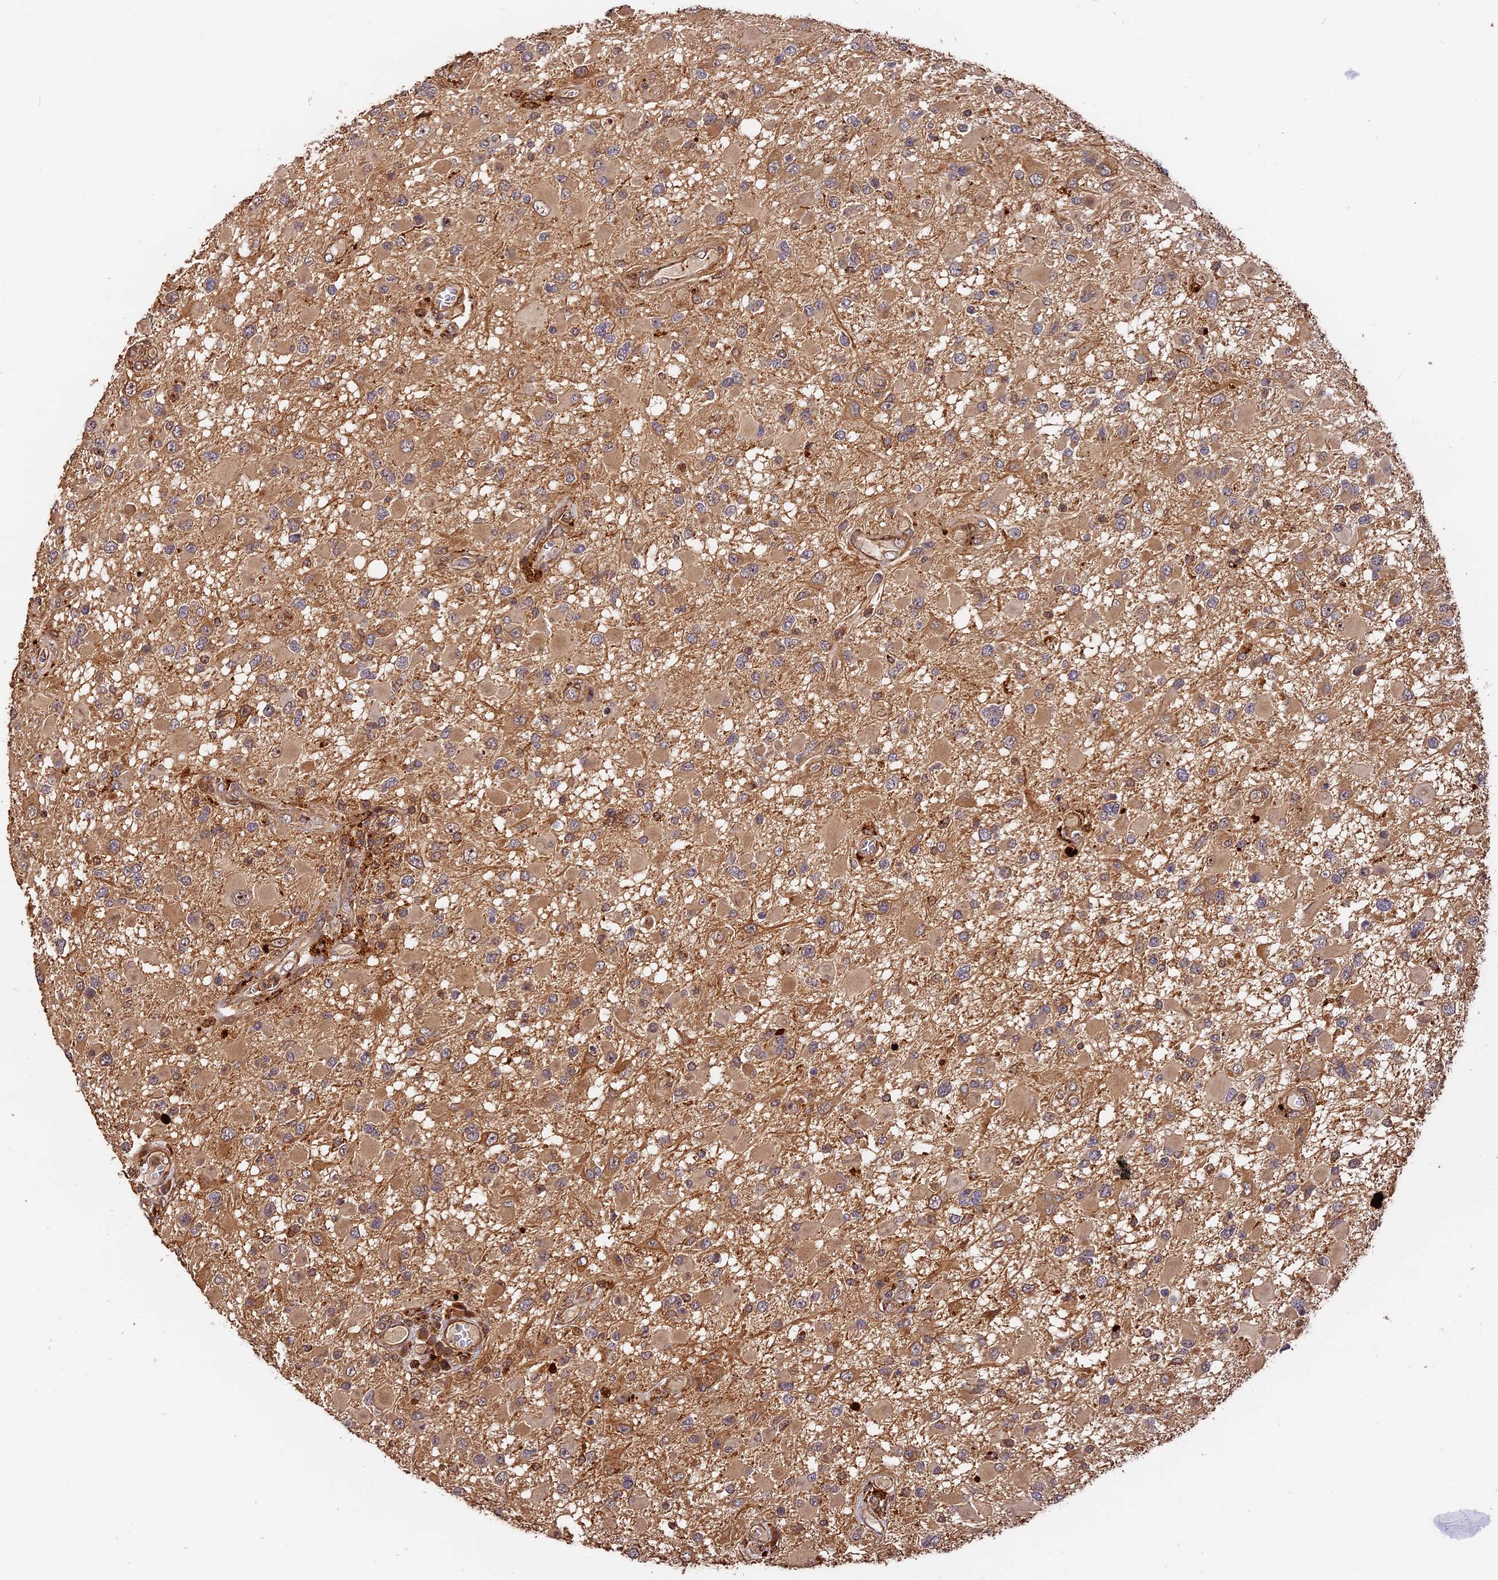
{"staining": {"intensity": "weak", "quantity": ">75%", "location": "cytoplasmic/membranous"}, "tissue": "glioma", "cell_type": "Tumor cells", "image_type": "cancer", "snomed": [{"axis": "morphology", "description": "Glioma, malignant, High grade"}, {"axis": "topography", "description": "Brain"}], "caption": "This is an image of immunohistochemistry staining of glioma, which shows weak expression in the cytoplasmic/membranous of tumor cells.", "gene": "MMP15", "patient": {"sex": "male", "age": 53}}